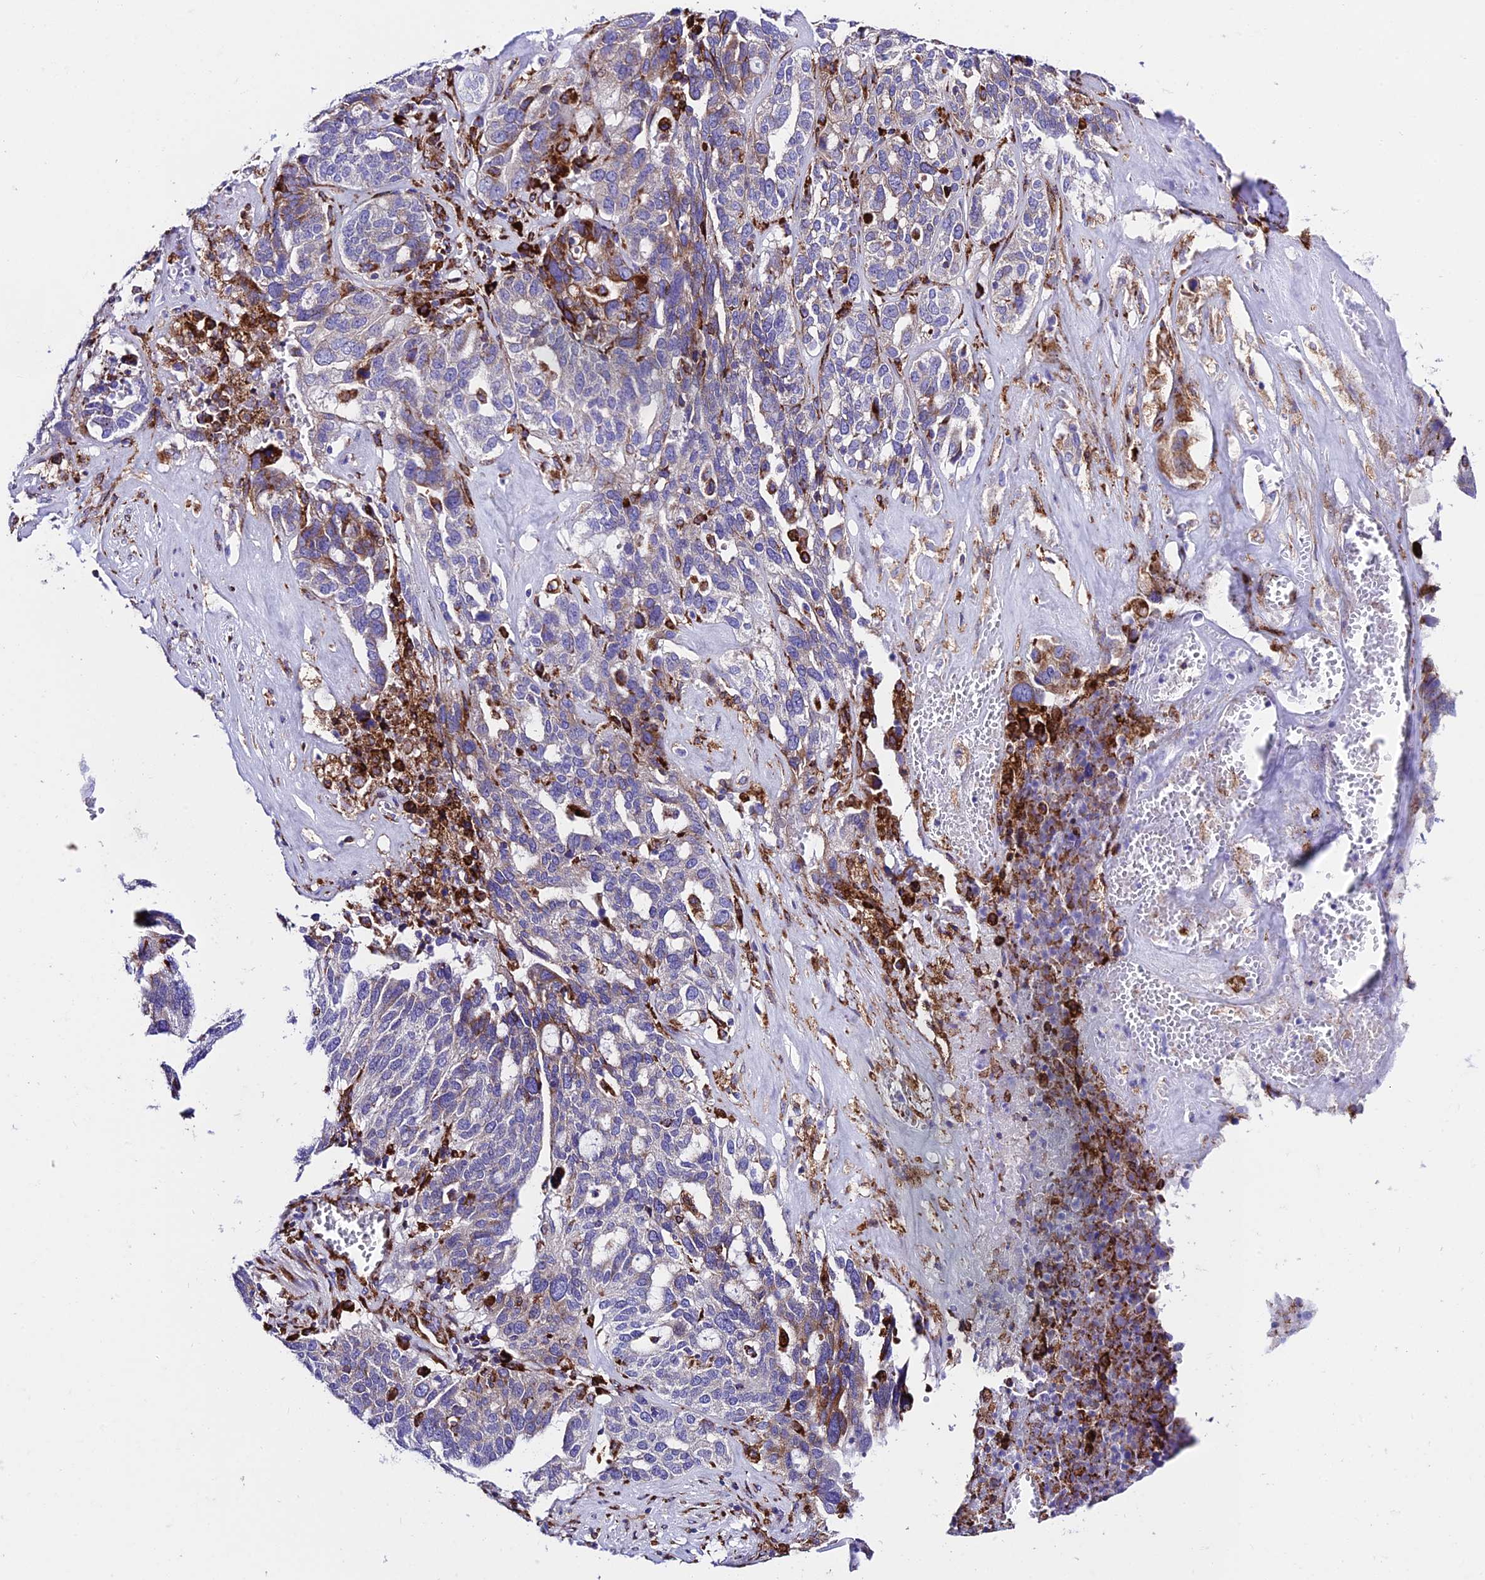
{"staining": {"intensity": "moderate", "quantity": "<25%", "location": "cytoplasmic/membranous"}, "tissue": "ovarian cancer", "cell_type": "Tumor cells", "image_type": "cancer", "snomed": [{"axis": "morphology", "description": "Cystadenocarcinoma, serous, NOS"}, {"axis": "topography", "description": "Ovary"}], "caption": "This photomicrograph displays IHC staining of human ovarian serous cystadenocarcinoma, with low moderate cytoplasmic/membranous positivity in about <25% of tumor cells.", "gene": "TUBGCP6", "patient": {"sex": "female", "age": 59}}